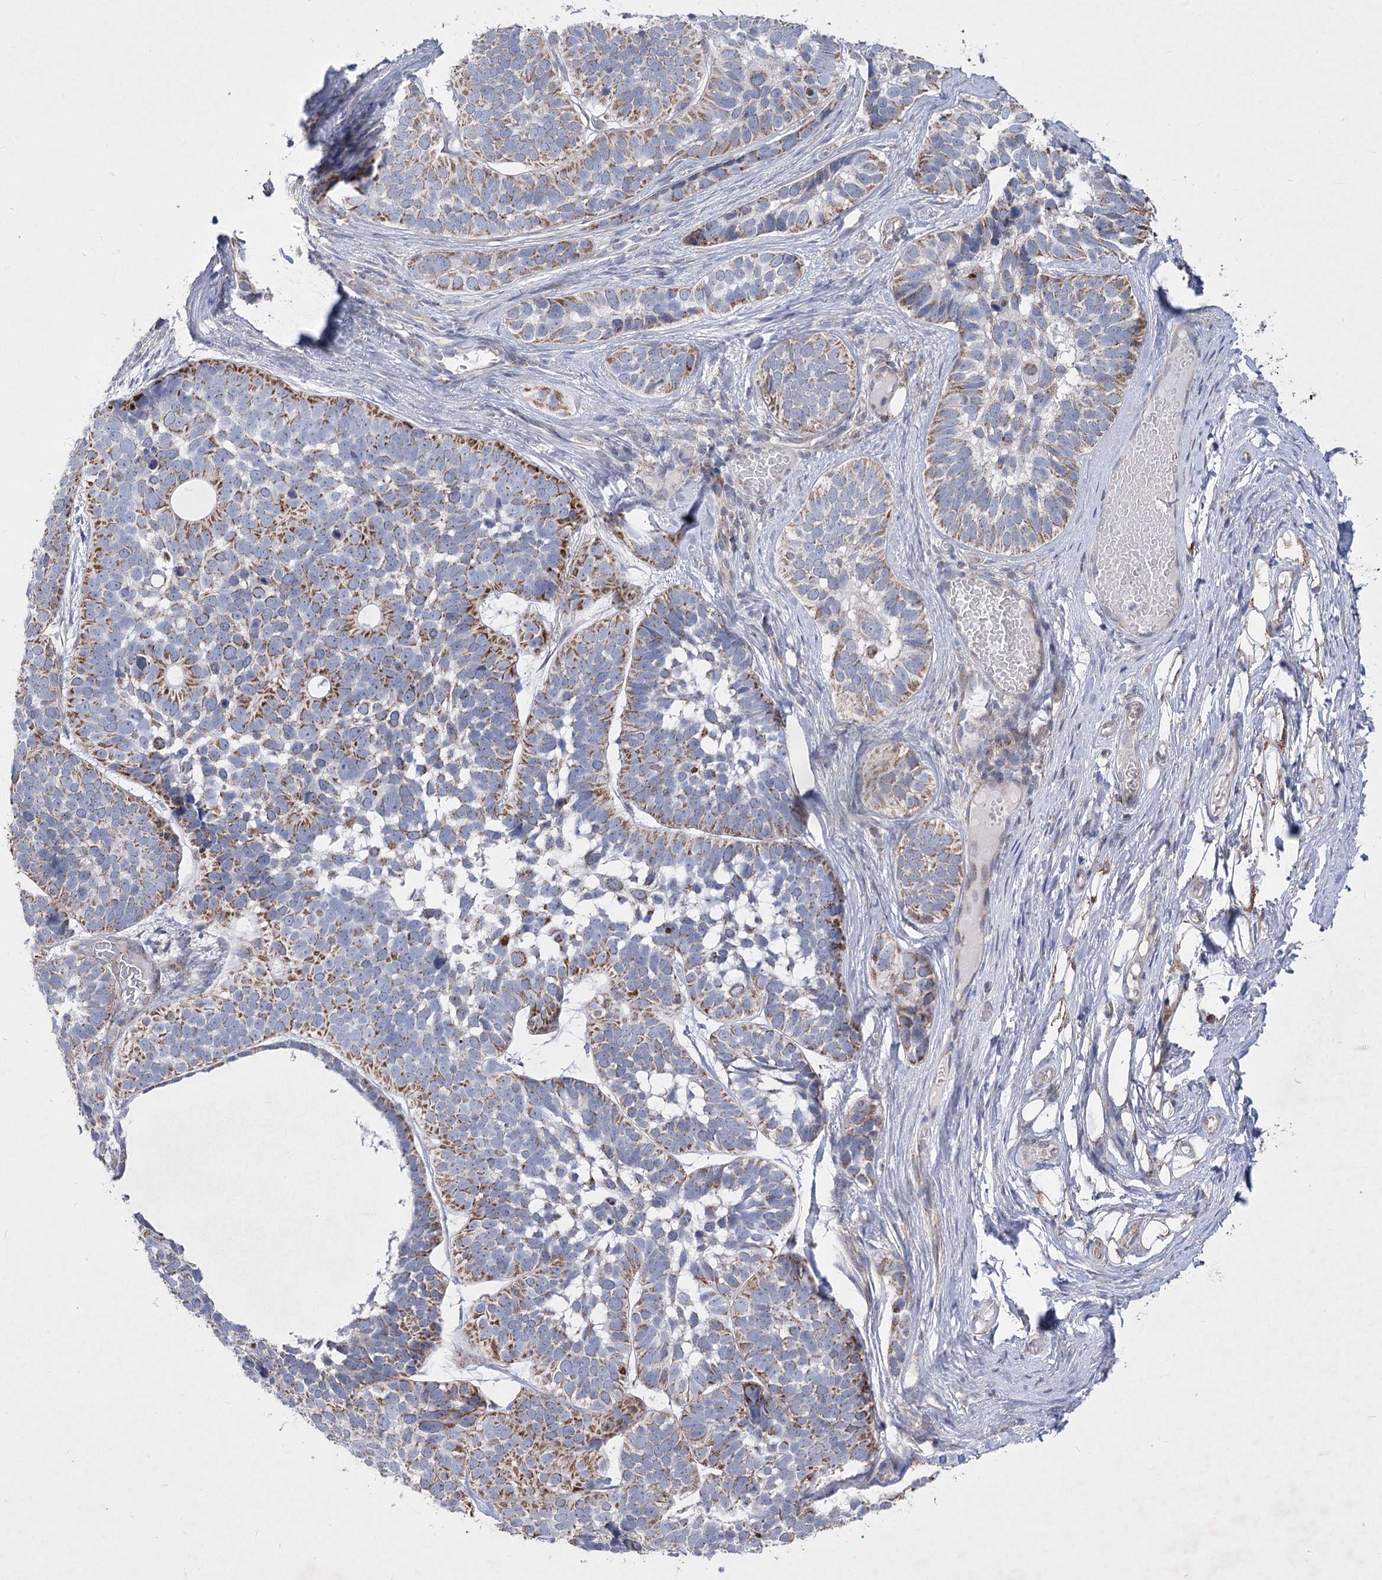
{"staining": {"intensity": "moderate", "quantity": "25%-75%", "location": "cytoplasmic/membranous"}, "tissue": "skin cancer", "cell_type": "Tumor cells", "image_type": "cancer", "snomed": [{"axis": "morphology", "description": "Basal cell carcinoma"}, {"axis": "topography", "description": "Skin"}], "caption": "An image of skin cancer stained for a protein displays moderate cytoplasmic/membranous brown staining in tumor cells.", "gene": "PDHB", "patient": {"sex": "male", "age": 62}}